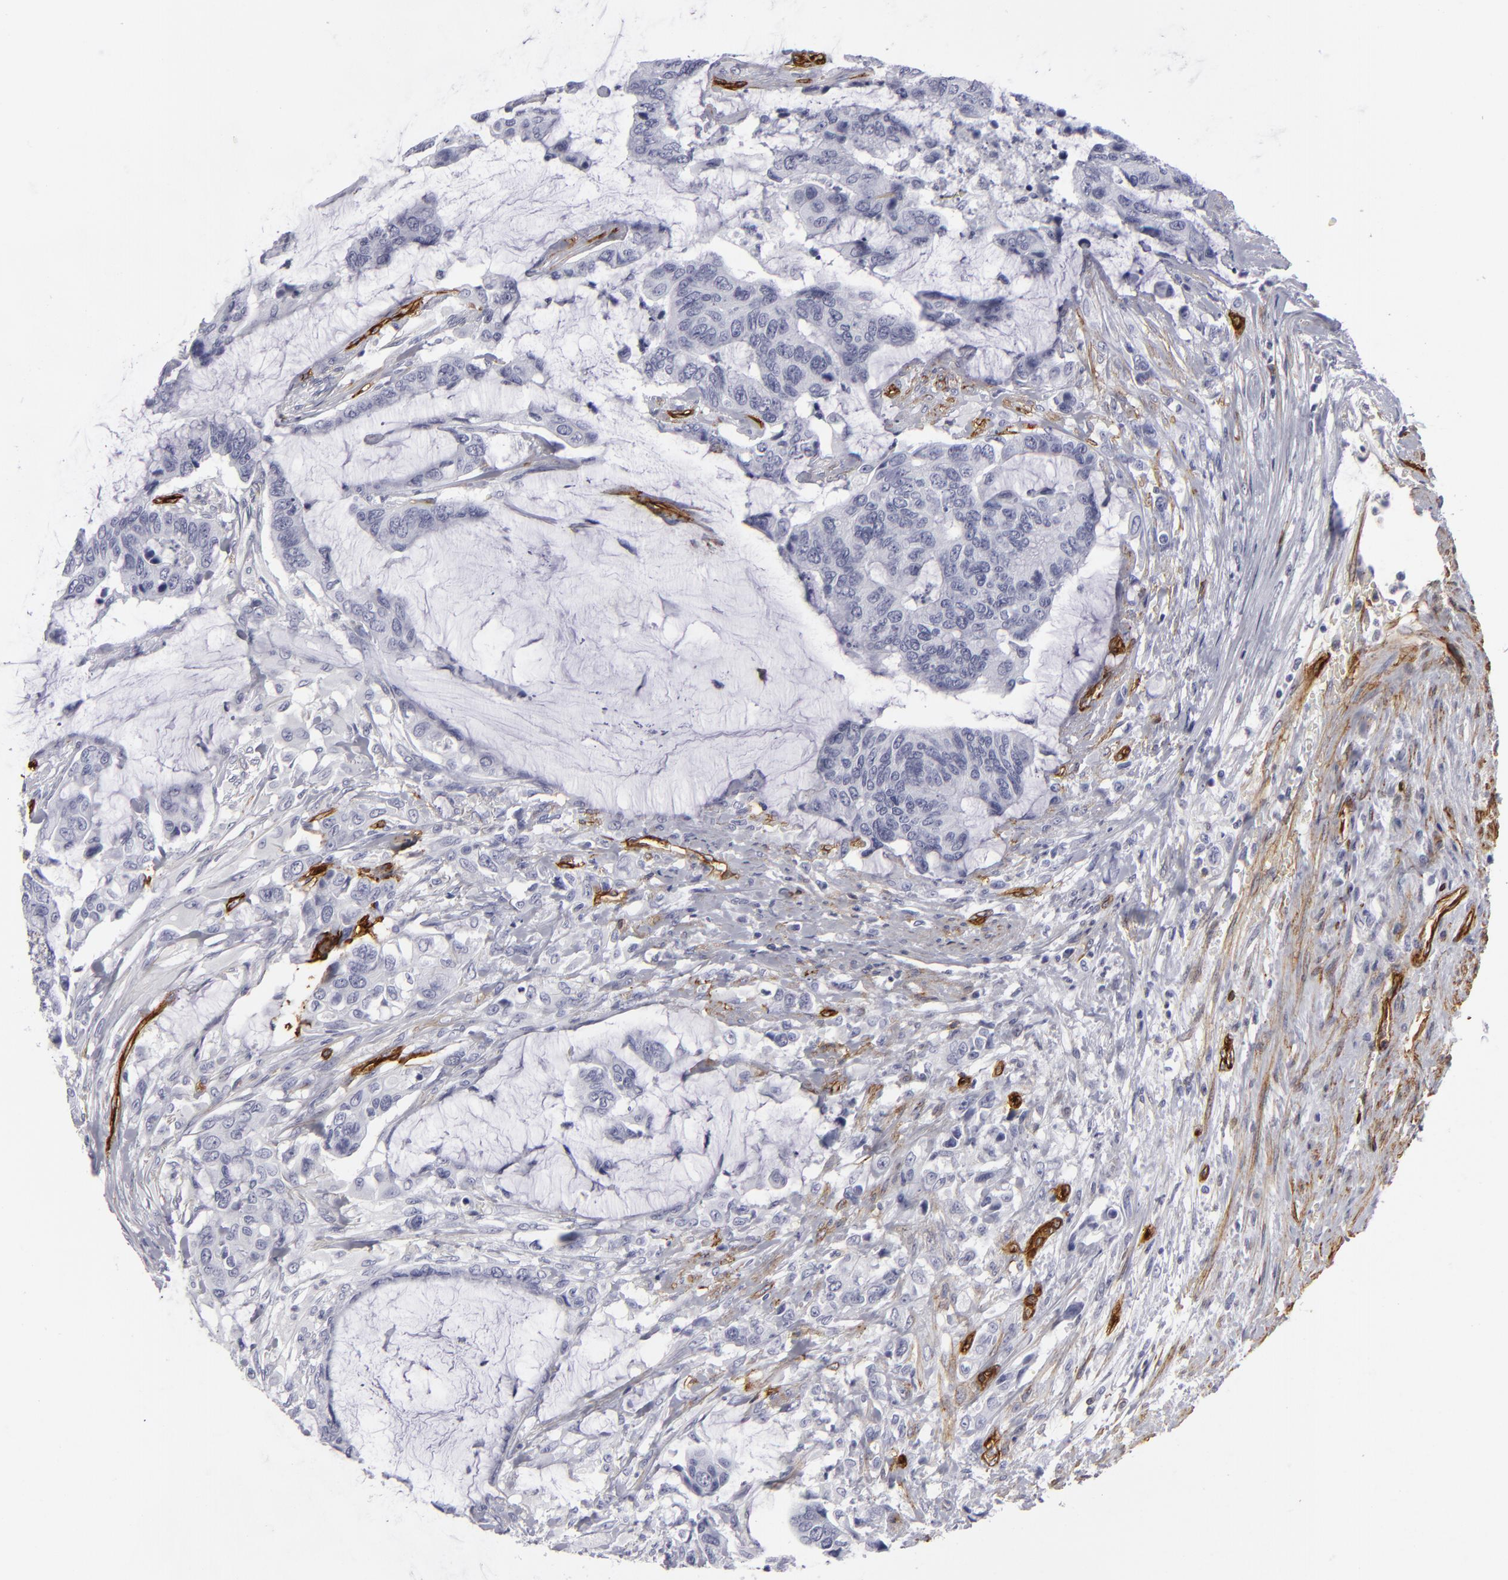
{"staining": {"intensity": "negative", "quantity": "none", "location": "none"}, "tissue": "colorectal cancer", "cell_type": "Tumor cells", "image_type": "cancer", "snomed": [{"axis": "morphology", "description": "Adenocarcinoma, NOS"}, {"axis": "topography", "description": "Rectum"}], "caption": "Immunohistochemical staining of adenocarcinoma (colorectal) shows no significant expression in tumor cells.", "gene": "MCAM", "patient": {"sex": "female", "age": 59}}